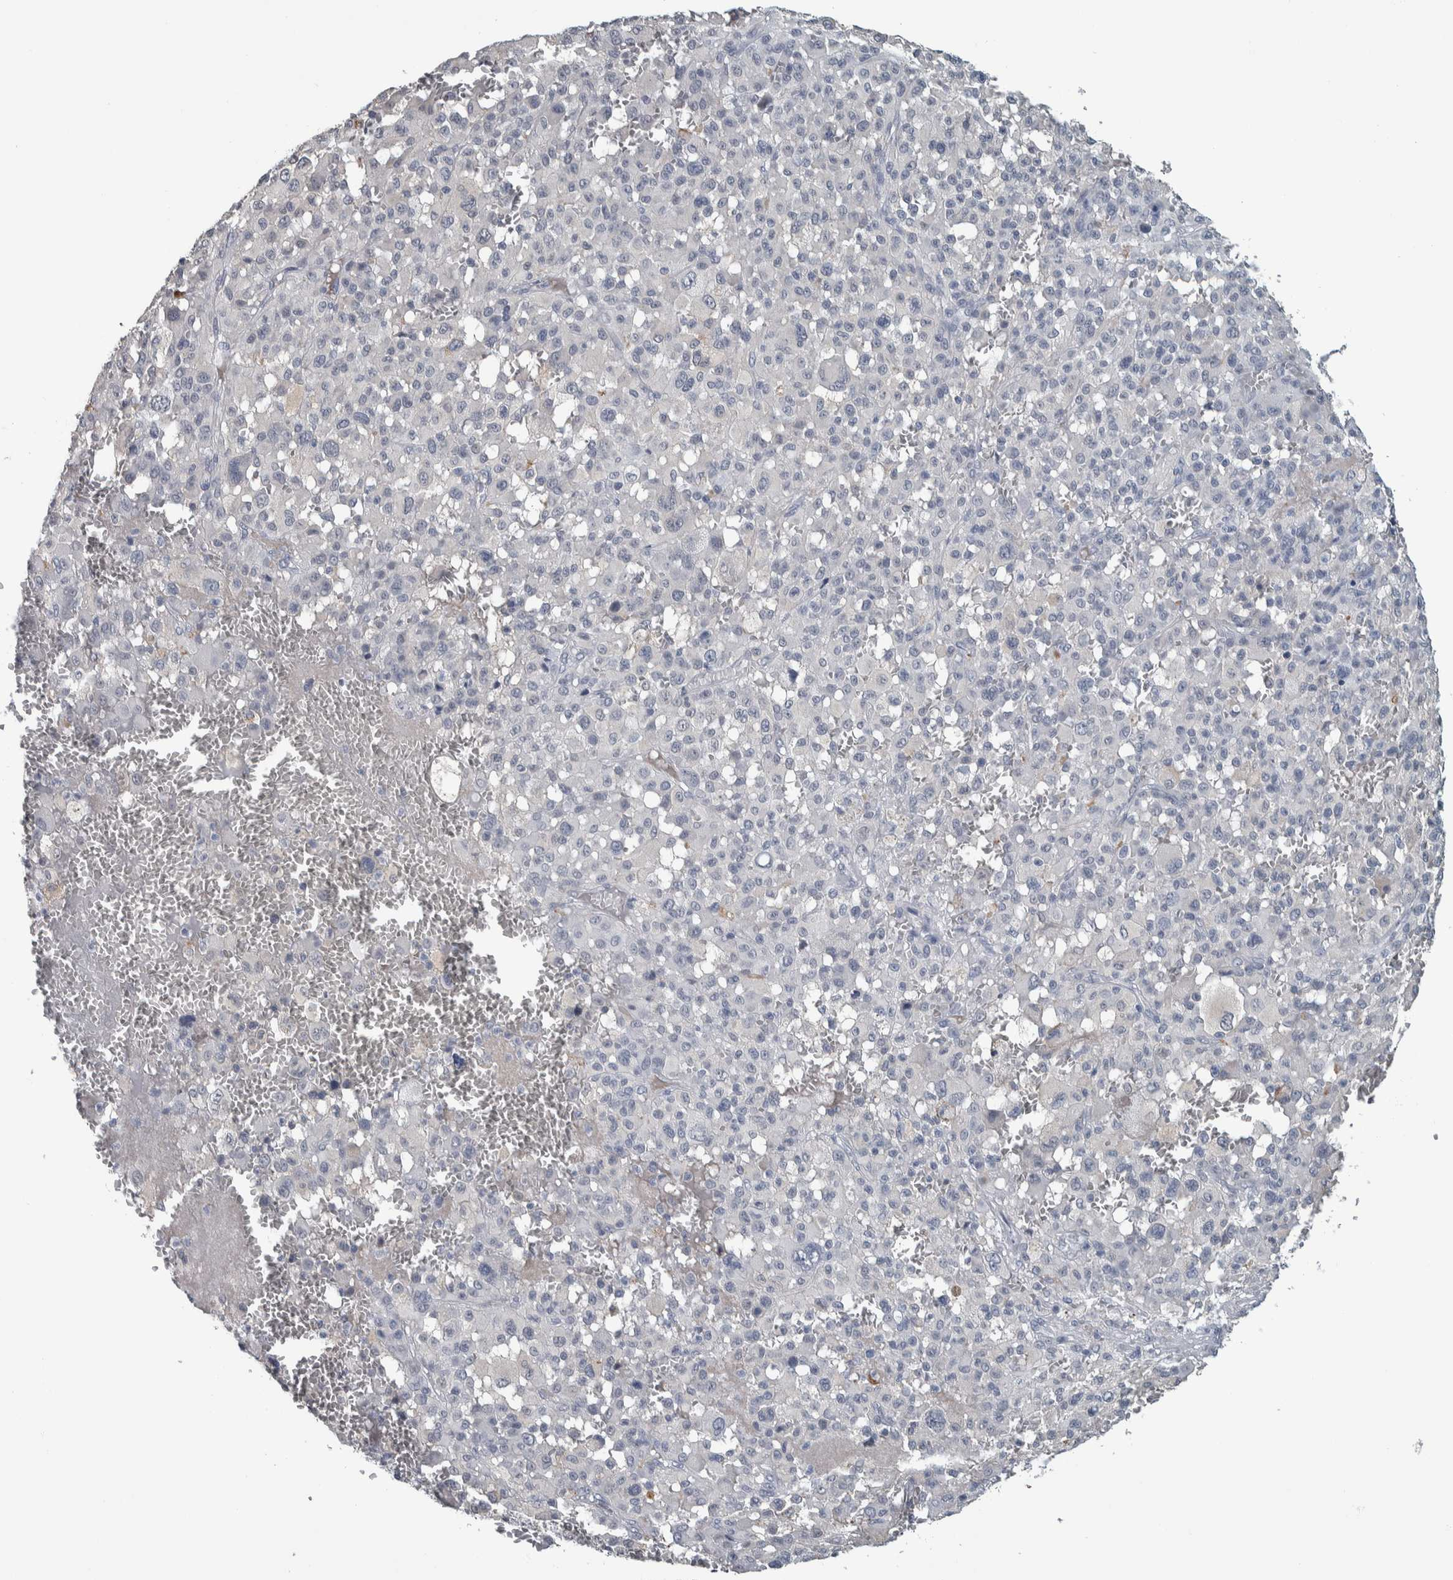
{"staining": {"intensity": "negative", "quantity": "none", "location": "none"}, "tissue": "melanoma", "cell_type": "Tumor cells", "image_type": "cancer", "snomed": [{"axis": "morphology", "description": "Malignant melanoma, Metastatic site"}, {"axis": "topography", "description": "Skin"}], "caption": "The photomicrograph demonstrates no significant expression in tumor cells of malignant melanoma (metastatic site).", "gene": "CAVIN4", "patient": {"sex": "female", "age": 74}}